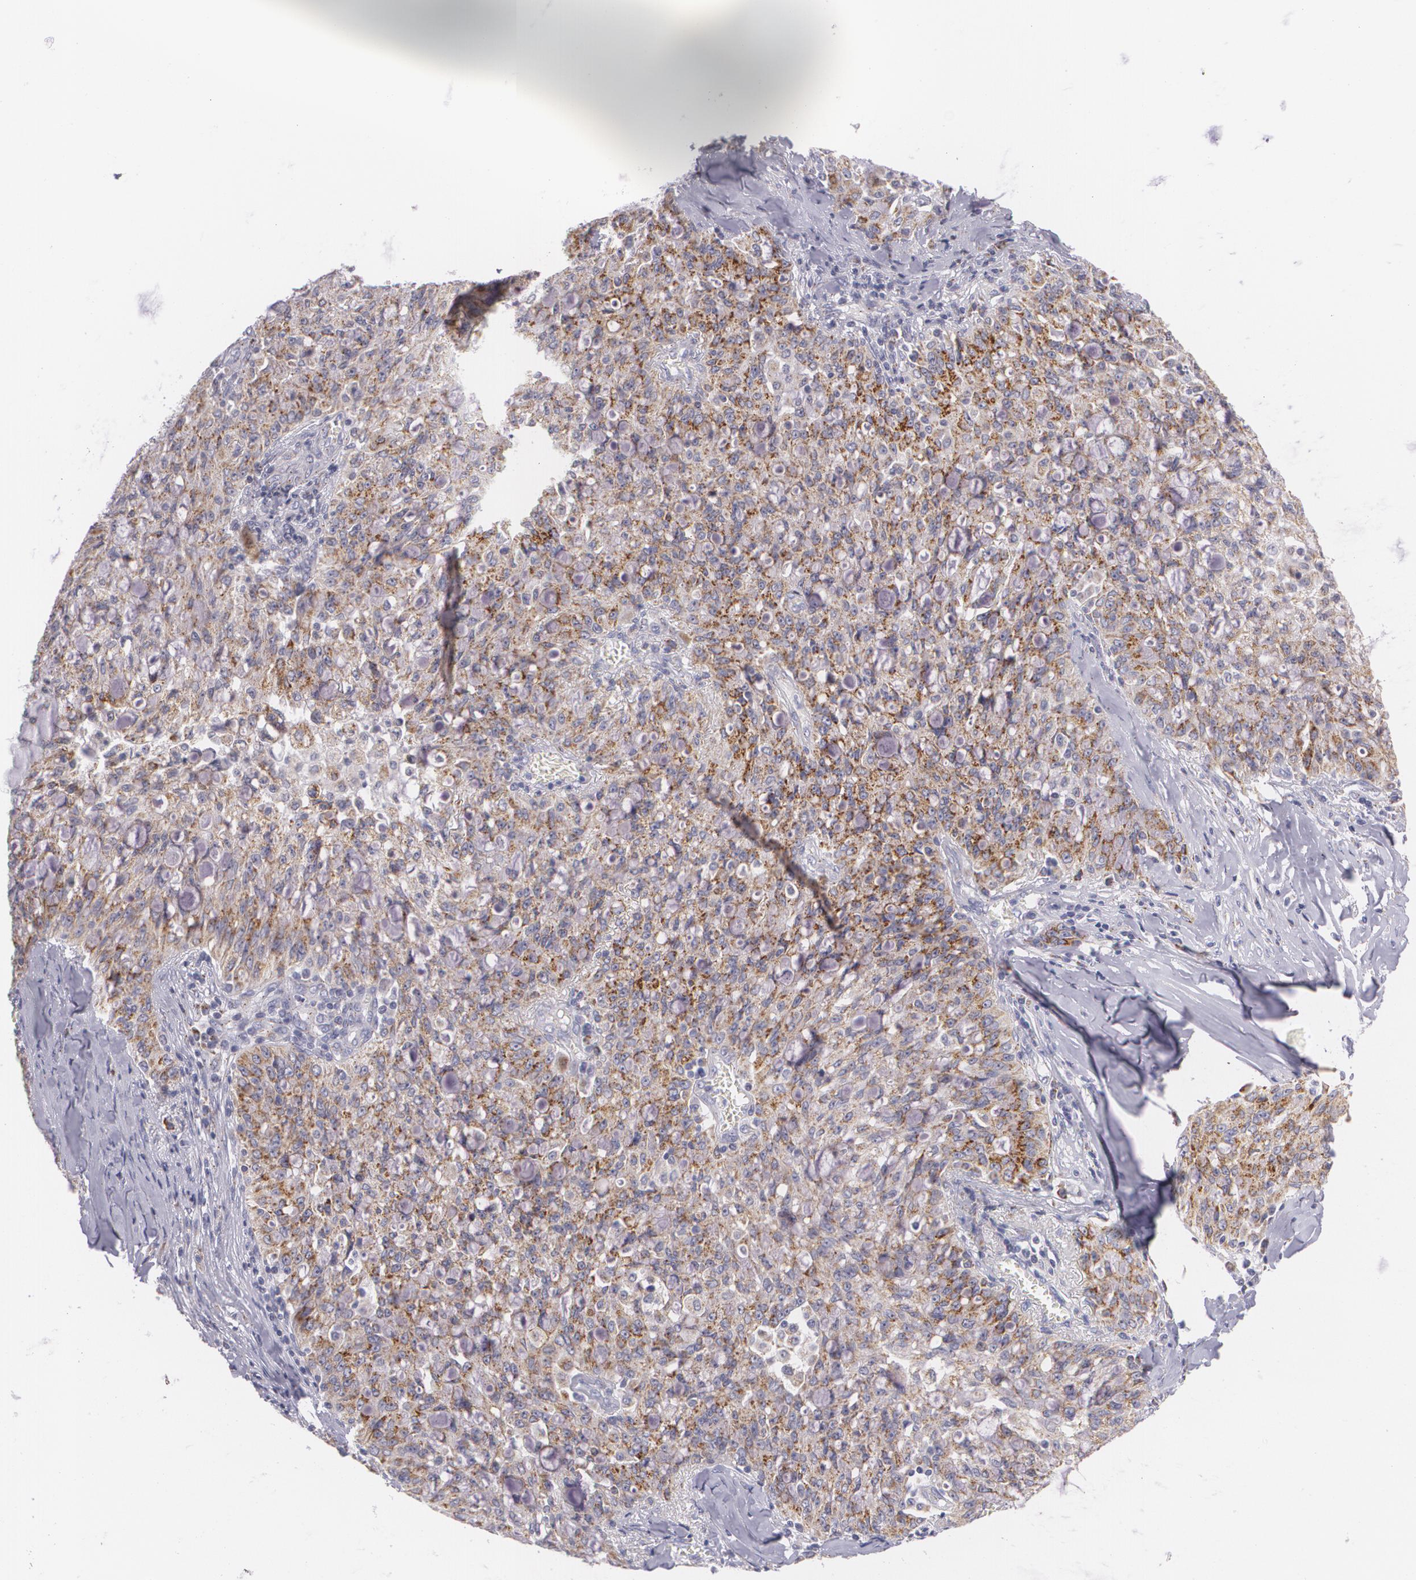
{"staining": {"intensity": "moderate", "quantity": ">75%", "location": "cytoplasmic/membranous"}, "tissue": "lung cancer", "cell_type": "Tumor cells", "image_type": "cancer", "snomed": [{"axis": "morphology", "description": "Adenocarcinoma, NOS"}, {"axis": "topography", "description": "Lung"}], "caption": "A photomicrograph of human lung cancer (adenocarcinoma) stained for a protein displays moderate cytoplasmic/membranous brown staining in tumor cells.", "gene": "CILK1", "patient": {"sex": "female", "age": 44}}